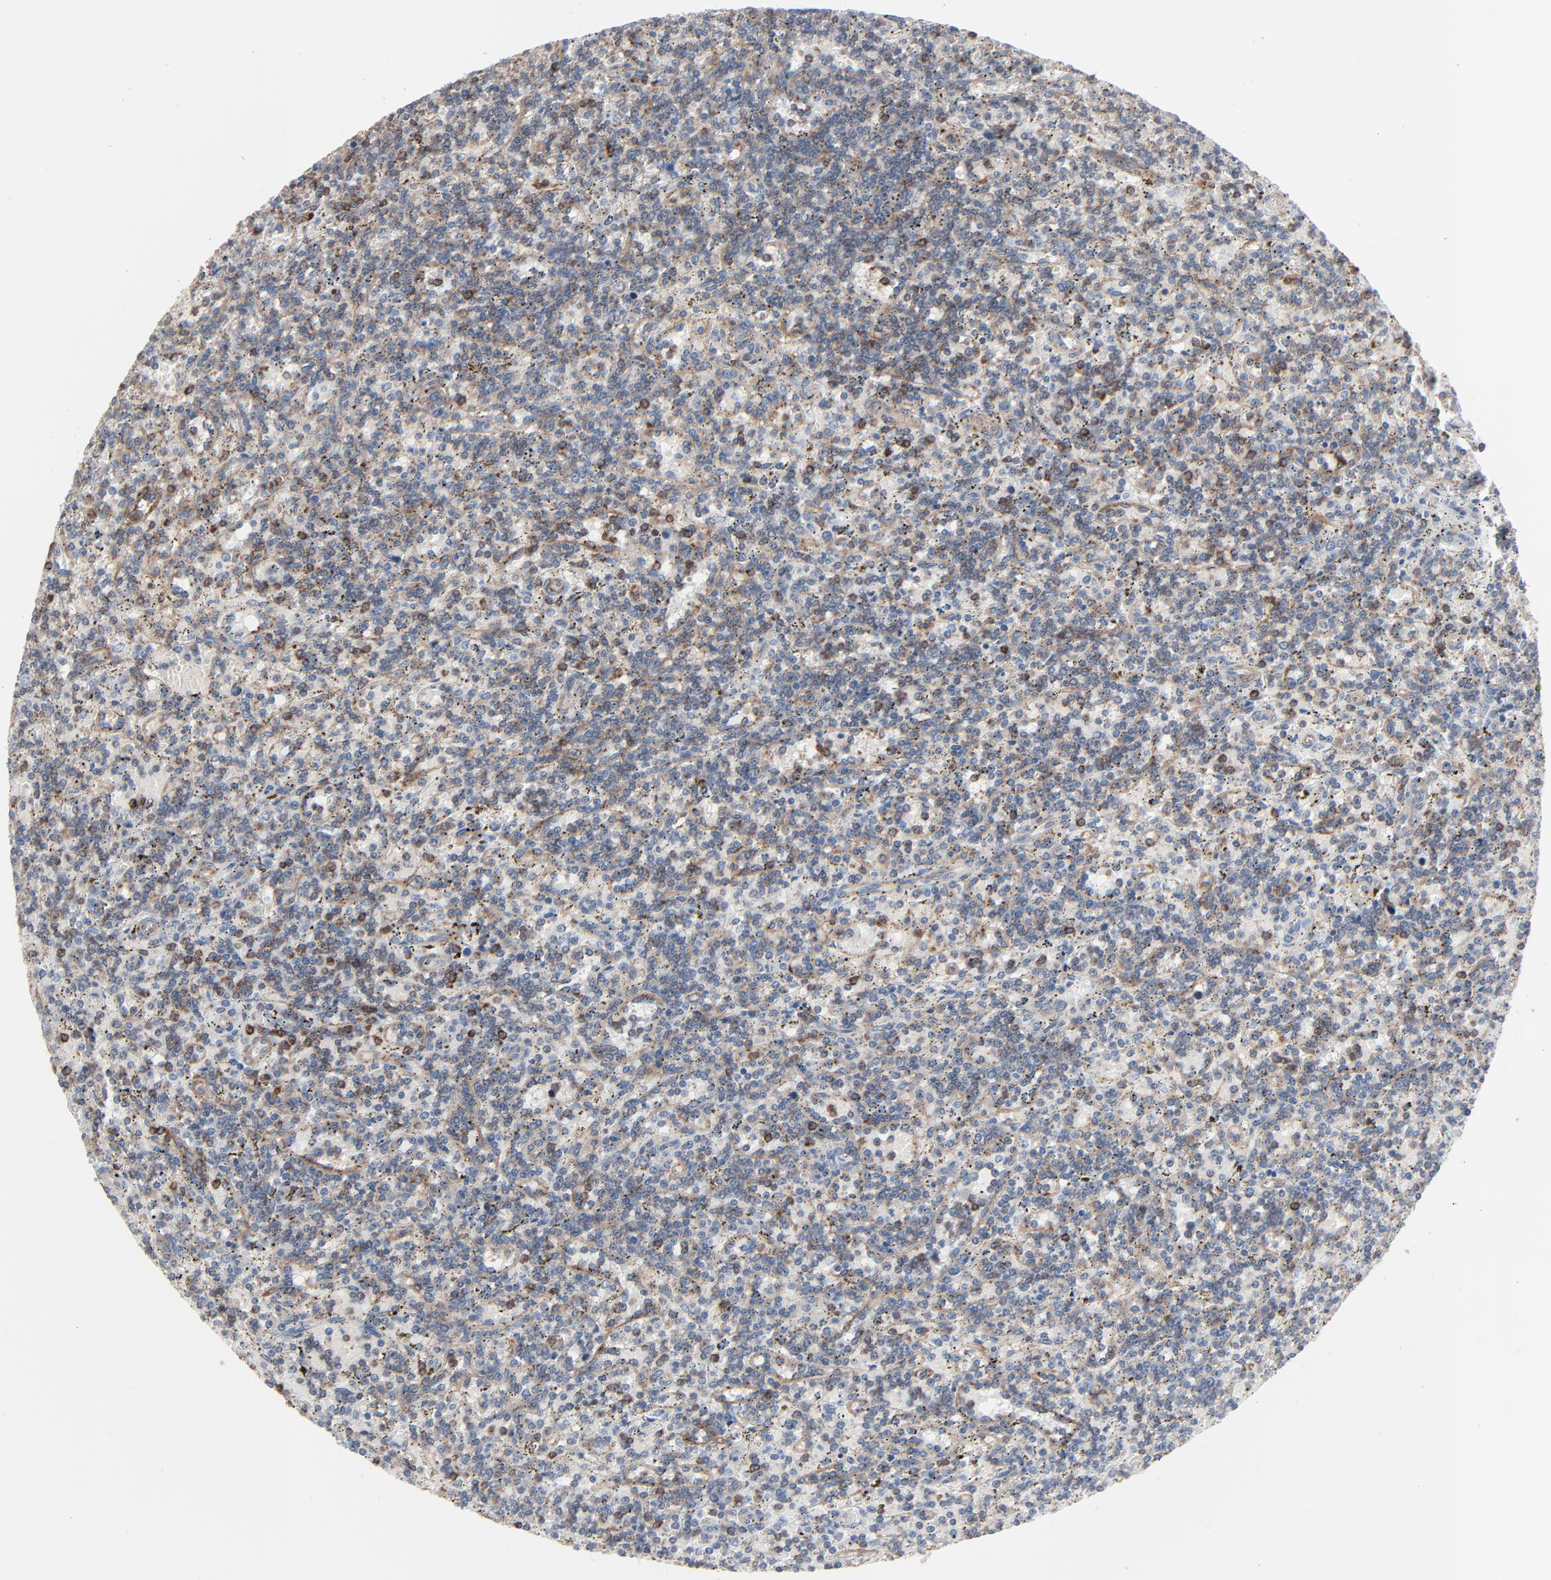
{"staining": {"intensity": "moderate", "quantity": "<25%", "location": "nuclear"}, "tissue": "lymphoma", "cell_type": "Tumor cells", "image_type": "cancer", "snomed": [{"axis": "morphology", "description": "Malignant lymphoma, non-Hodgkin's type, Low grade"}, {"axis": "topography", "description": "Spleen"}], "caption": "Moderate nuclear expression for a protein is appreciated in approximately <25% of tumor cells of malignant lymphoma, non-Hodgkin's type (low-grade) using immunohistochemistry (IHC).", "gene": "OPTN", "patient": {"sex": "male", "age": 73}}